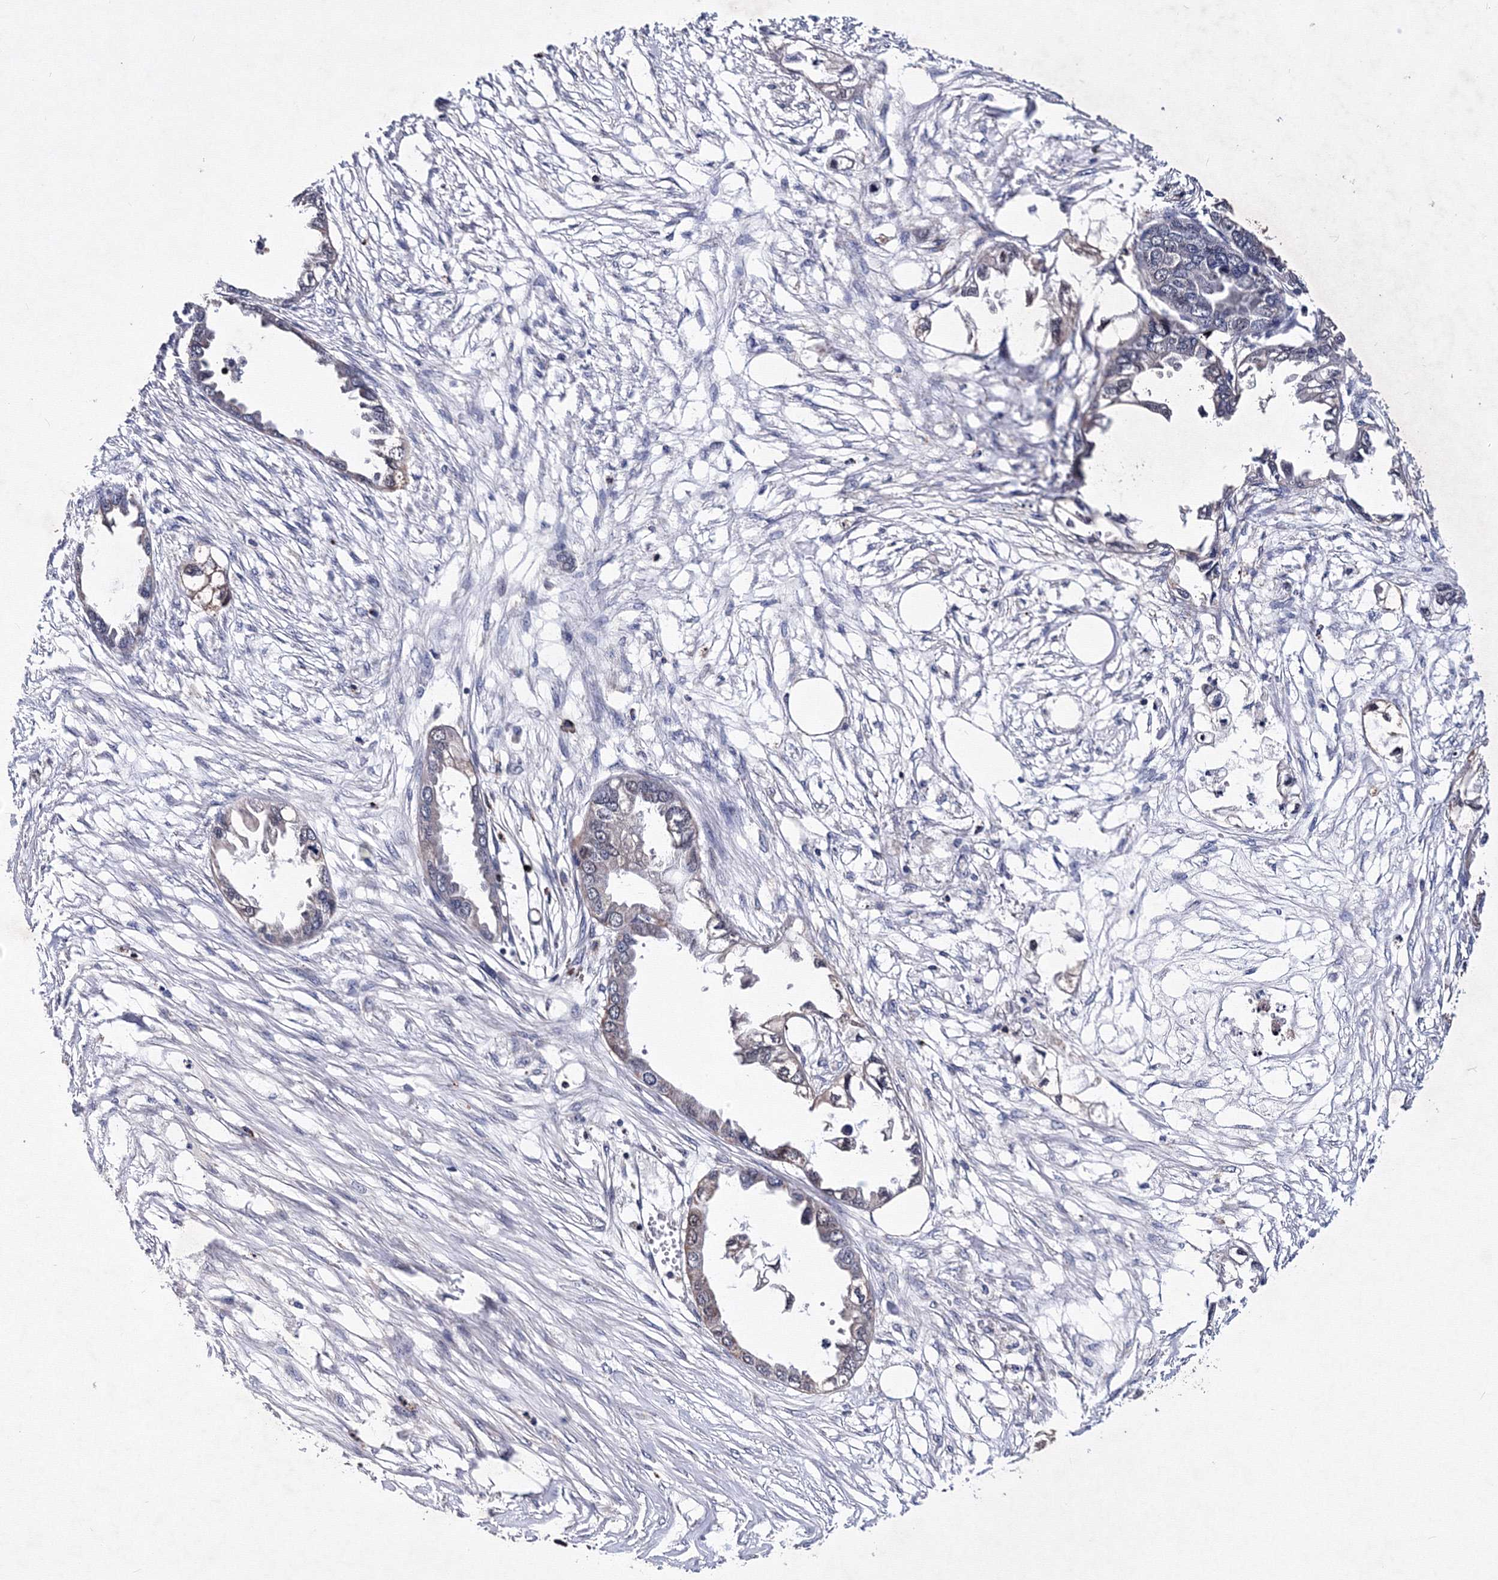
{"staining": {"intensity": "negative", "quantity": "none", "location": "none"}, "tissue": "endometrial cancer", "cell_type": "Tumor cells", "image_type": "cancer", "snomed": [{"axis": "morphology", "description": "Adenocarcinoma, NOS"}, {"axis": "morphology", "description": "Adenocarcinoma, metastatic, NOS"}, {"axis": "topography", "description": "Adipose tissue"}, {"axis": "topography", "description": "Endometrium"}], "caption": "An image of human adenocarcinoma (endometrial) is negative for staining in tumor cells.", "gene": "PHYKPL", "patient": {"sex": "female", "age": 67}}